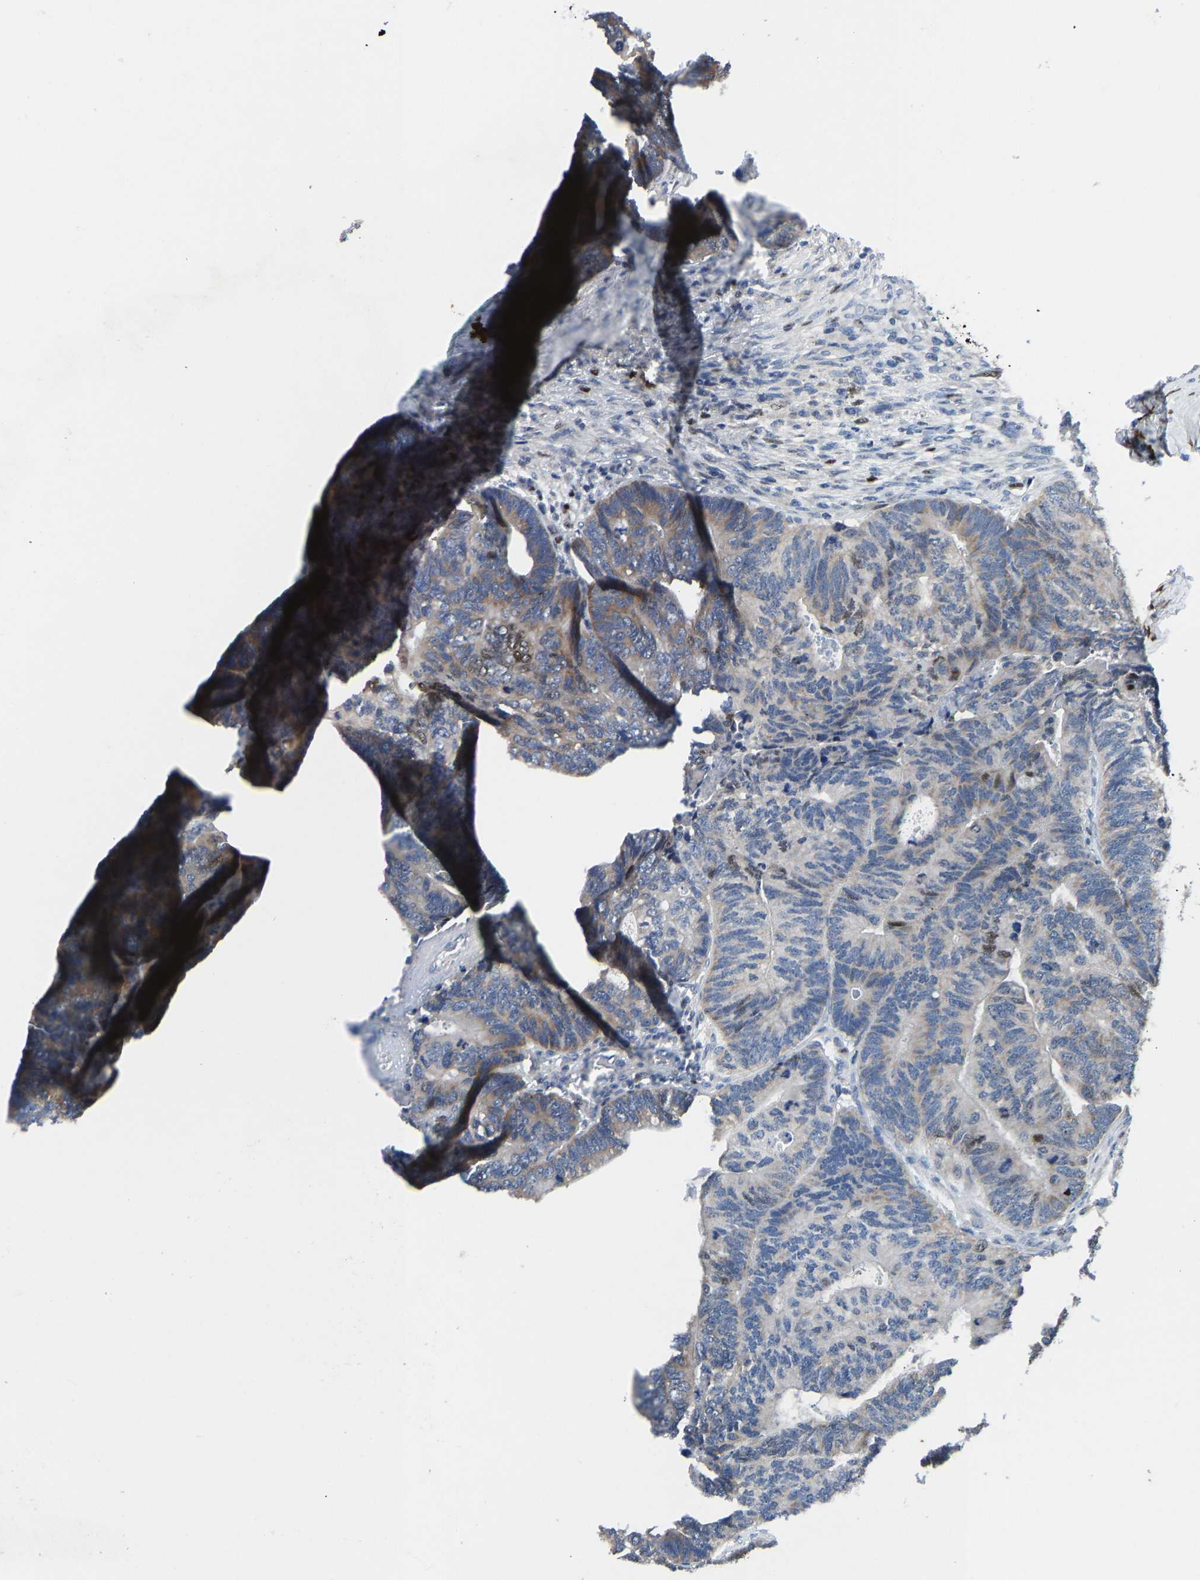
{"staining": {"intensity": "weak", "quantity": "<25%", "location": "cytoplasmic/membranous"}, "tissue": "colorectal cancer", "cell_type": "Tumor cells", "image_type": "cancer", "snomed": [{"axis": "morphology", "description": "Adenocarcinoma, NOS"}, {"axis": "topography", "description": "Colon"}], "caption": "Immunohistochemistry of colorectal cancer (adenocarcinoma) shows no expression in tumor cells.", "gene": "EGR1", "patient": {"sex": "female", "age": 67}}